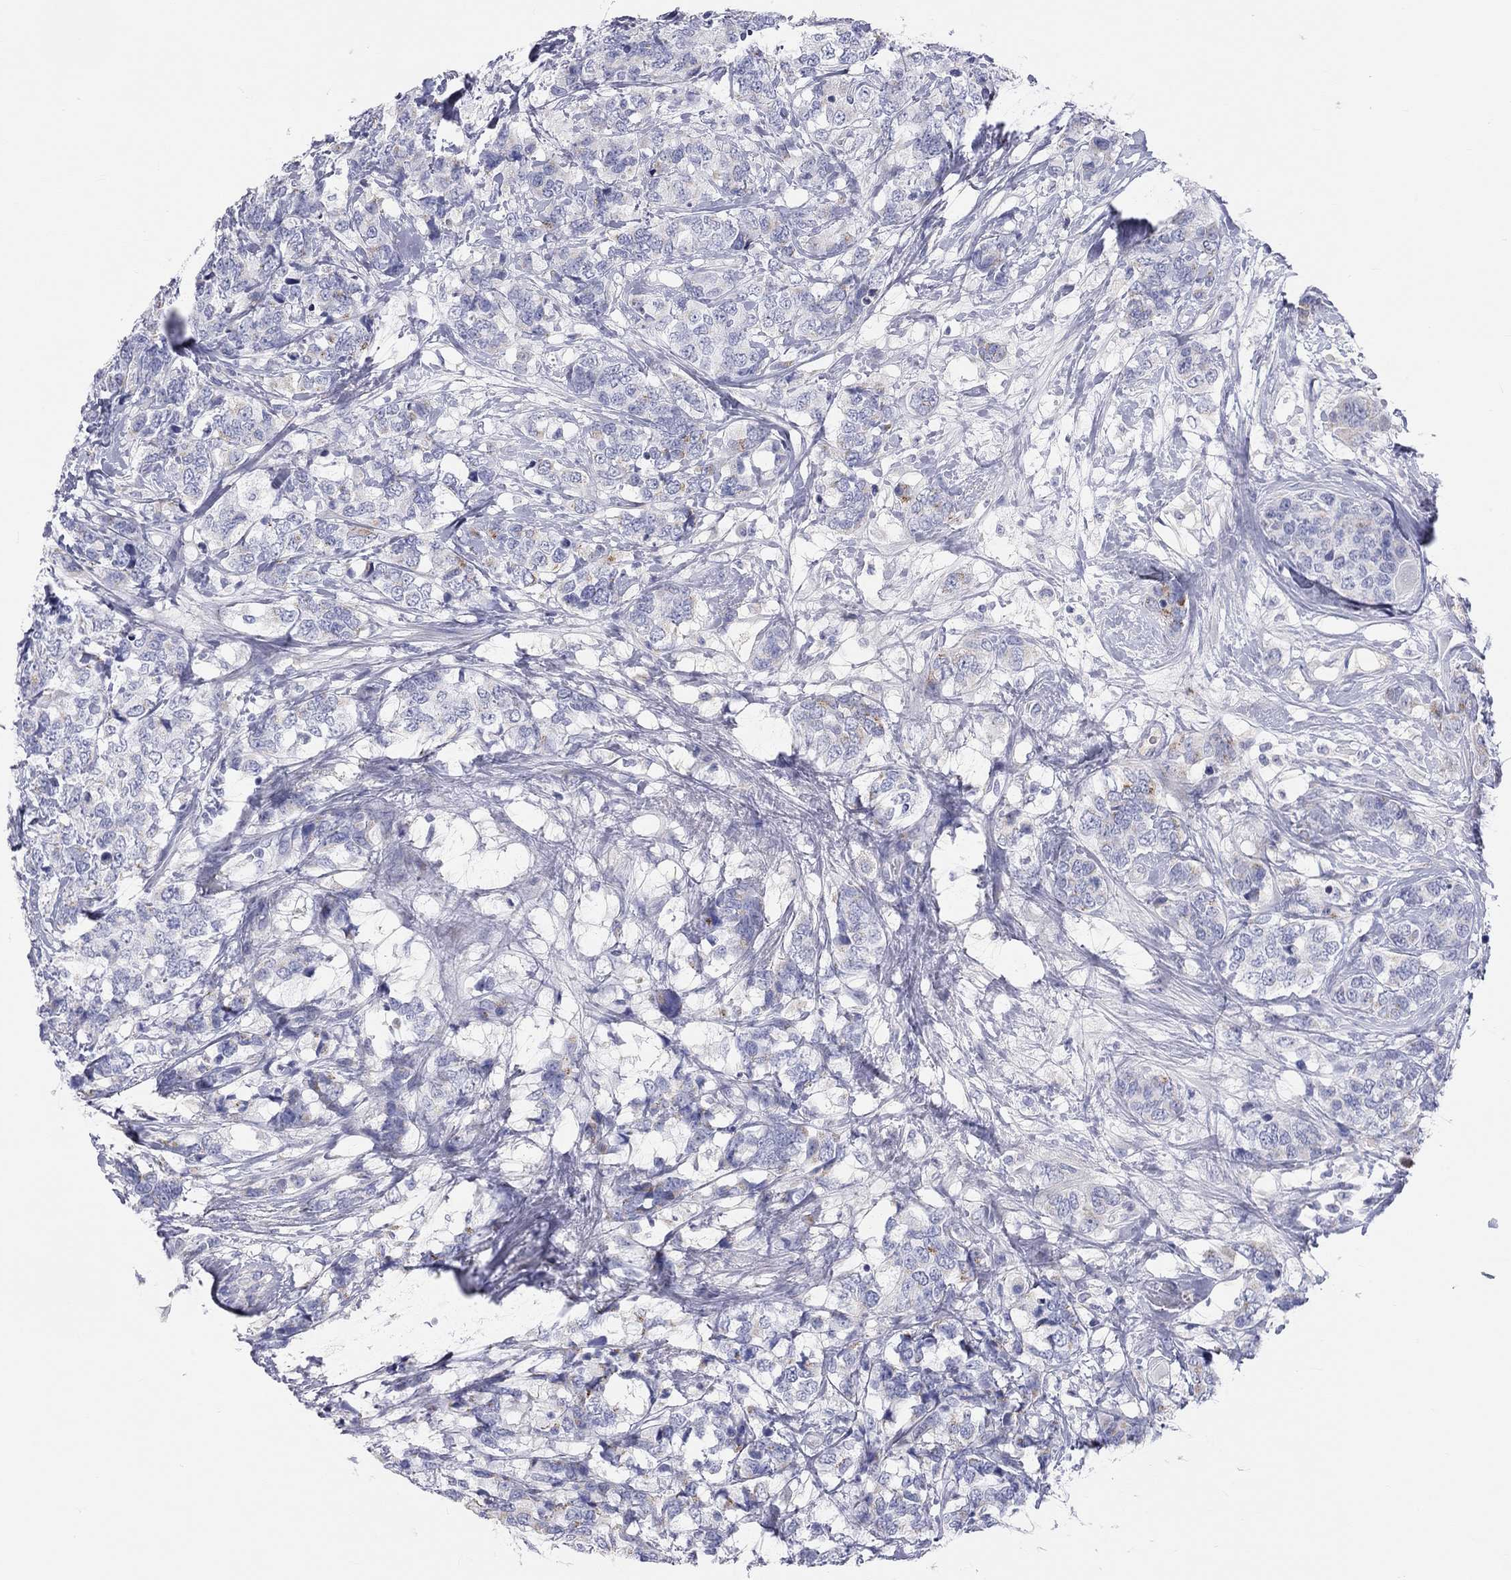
{"staining": {"intensity": "negative", "quantity": "none", "location": "none"}, "tissue": "breast cancer", "cell_type": "Tumor cells", "image_type": "cancer", "snomed": [{"axis": "morphology", "description": "Lobular carcinoma"}, {"axis": "topography", "description": "Breast"}], "caption": "Breast cancer (lobular carcinoma) was stained to show a protein in brown. There is no significant staining in tumor cells.", "gene": "ST7L", "patient": {"sex": "female", "age": 59}}